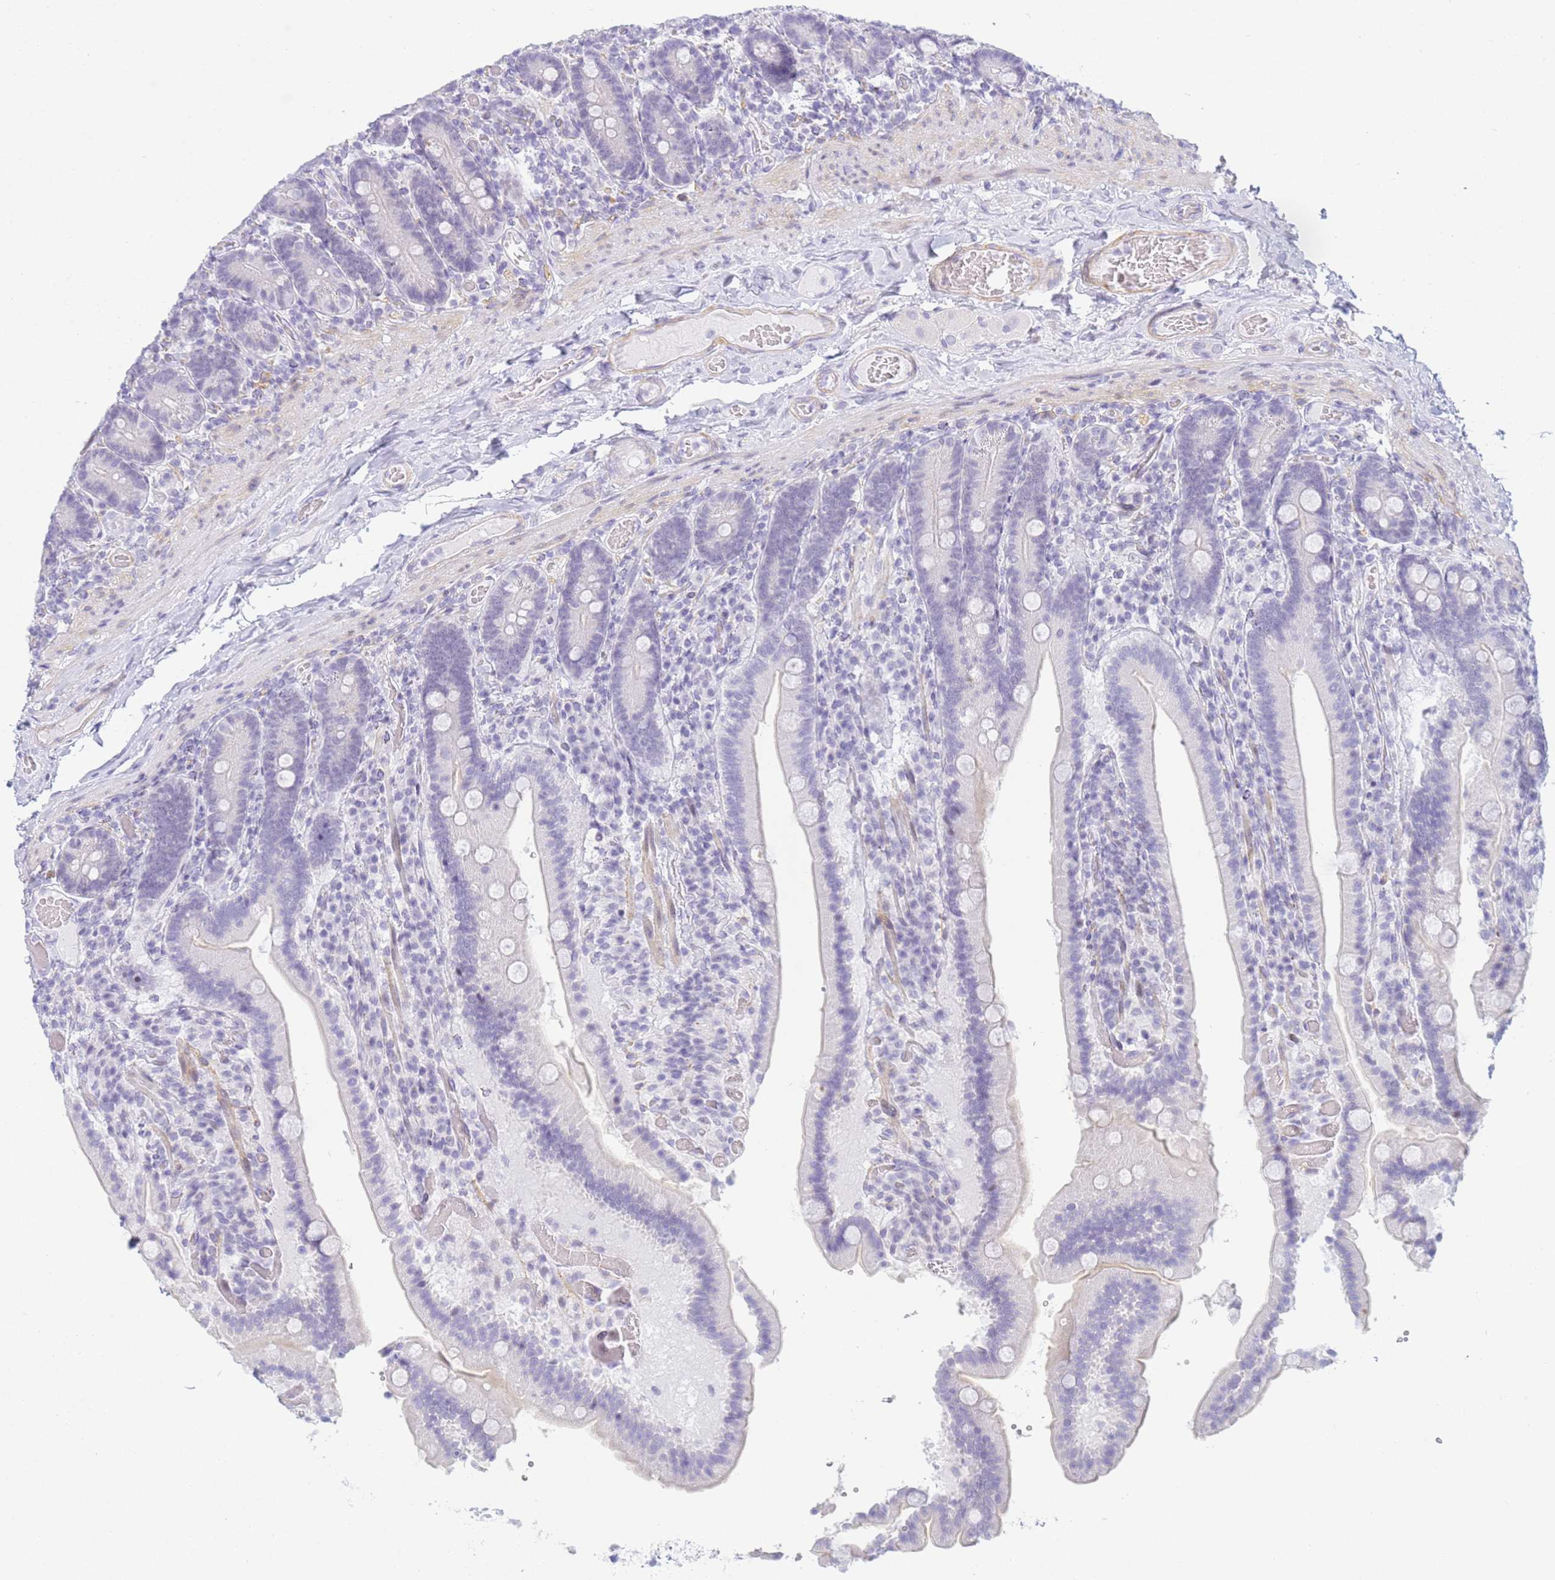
{"staining": {"intensity": "negative", "quantity": "none", "location": "none"}, "tissue": "duodenum", "cell_type": "Glandular cells", "image_type": "normal", "snomed": [{"axis": "morphology", "description": "Normal tissue, NOS"}, {"axis": "topography", "description": "Duodenum"}], "caption": "High magnification brightfield microscopy of unremarkable duodenum stained with DAB (3,3'-diaminobenzidine) (brown) and counterstained with hematoxylin (blue): glandular cells show no significant expression.", "gene": "SNX20", "patient": {"sex": "female", "age": 62}}